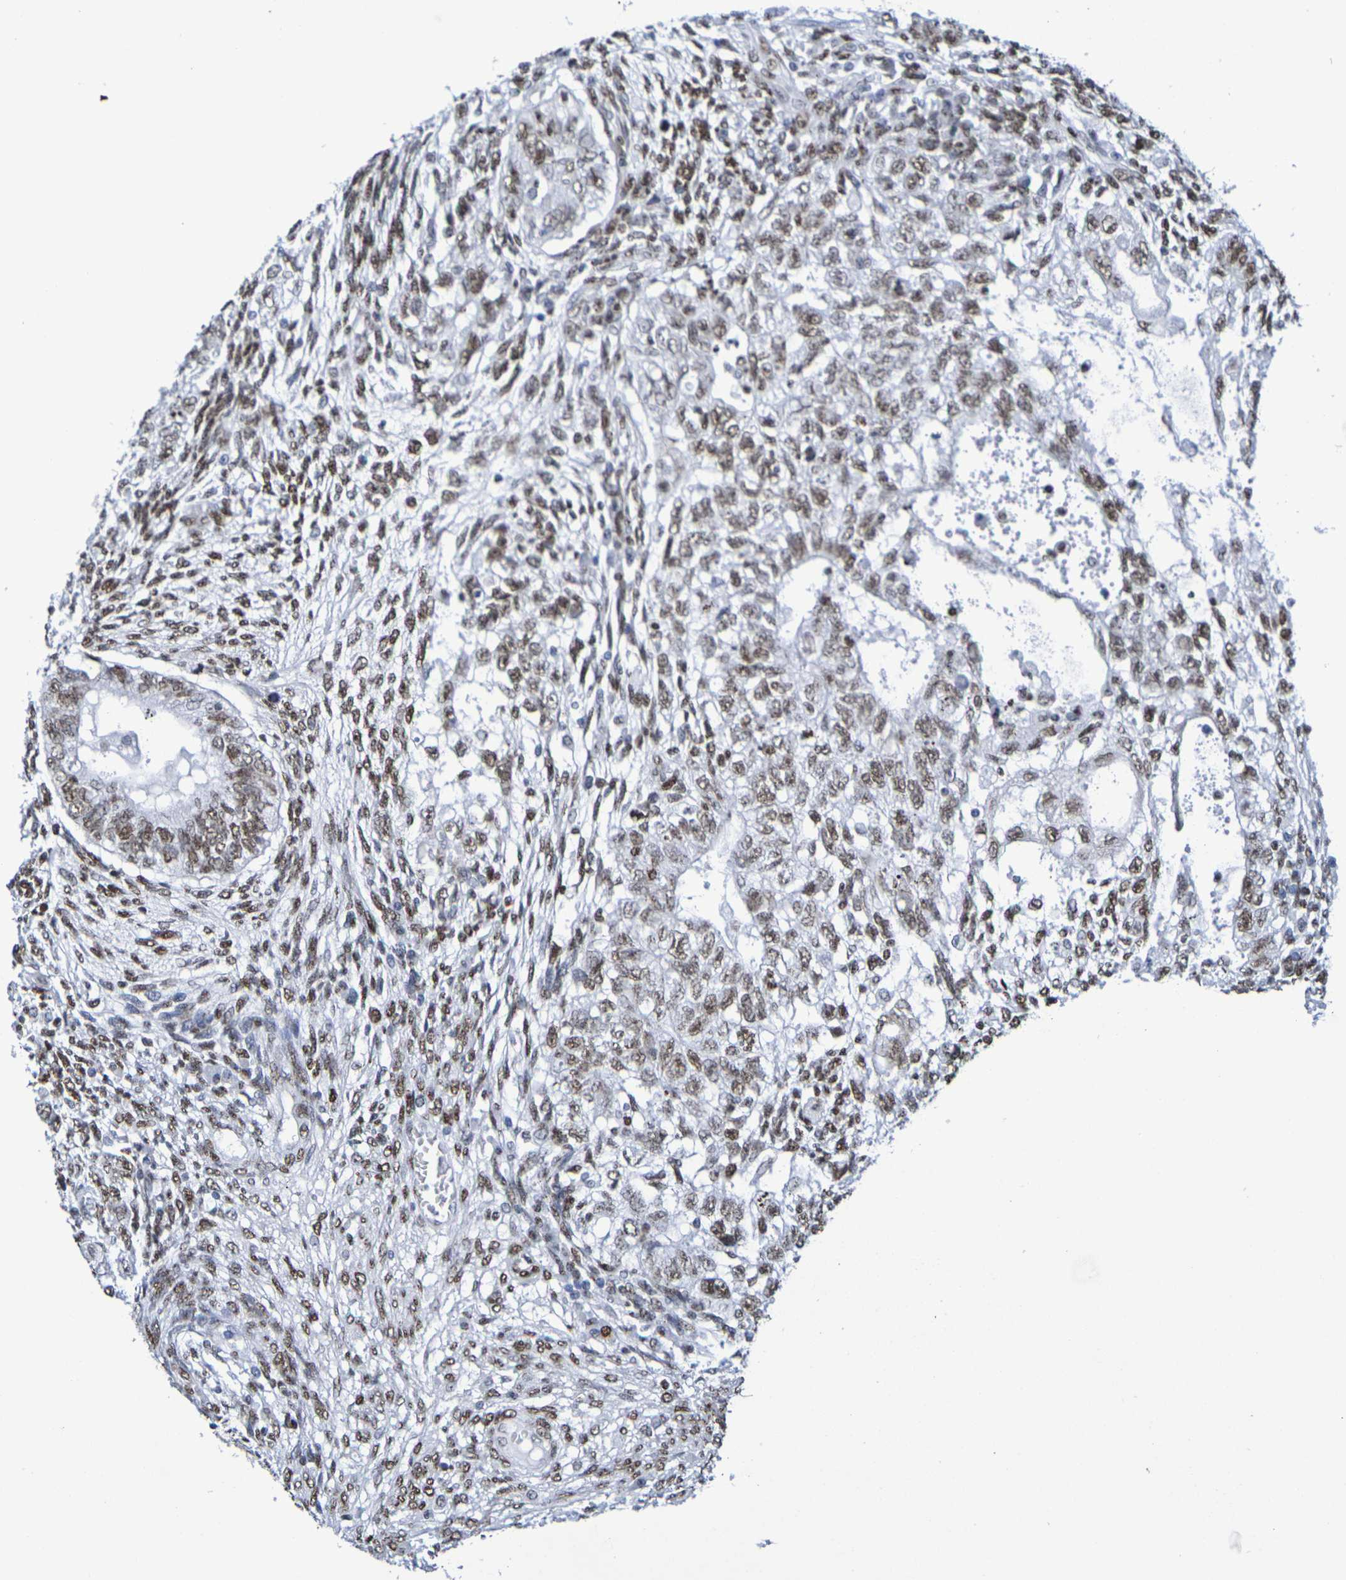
{"staining": {"intensity": "moderate", "quantity": ">75%", "location": "nuclear"}, "tissue": "testis cancer", "cell_type": "Tumor cells", "image_type": "cancer", "snomed": [{"axis": "morphology", "description": "Normal tissue, NOS"}, {"axis": "morphology", "description": "Carcinoma, Embryonal, NOS"}, {"axis": "topography", "description": "Testis"}], "caption": "A brown stain highlights moderate nuclear expression of a protein in testis cancer (embryonal carcinoma) tumor cells.", "gene": "H1-5", "patient": {"sex": "male", "age": 36}}